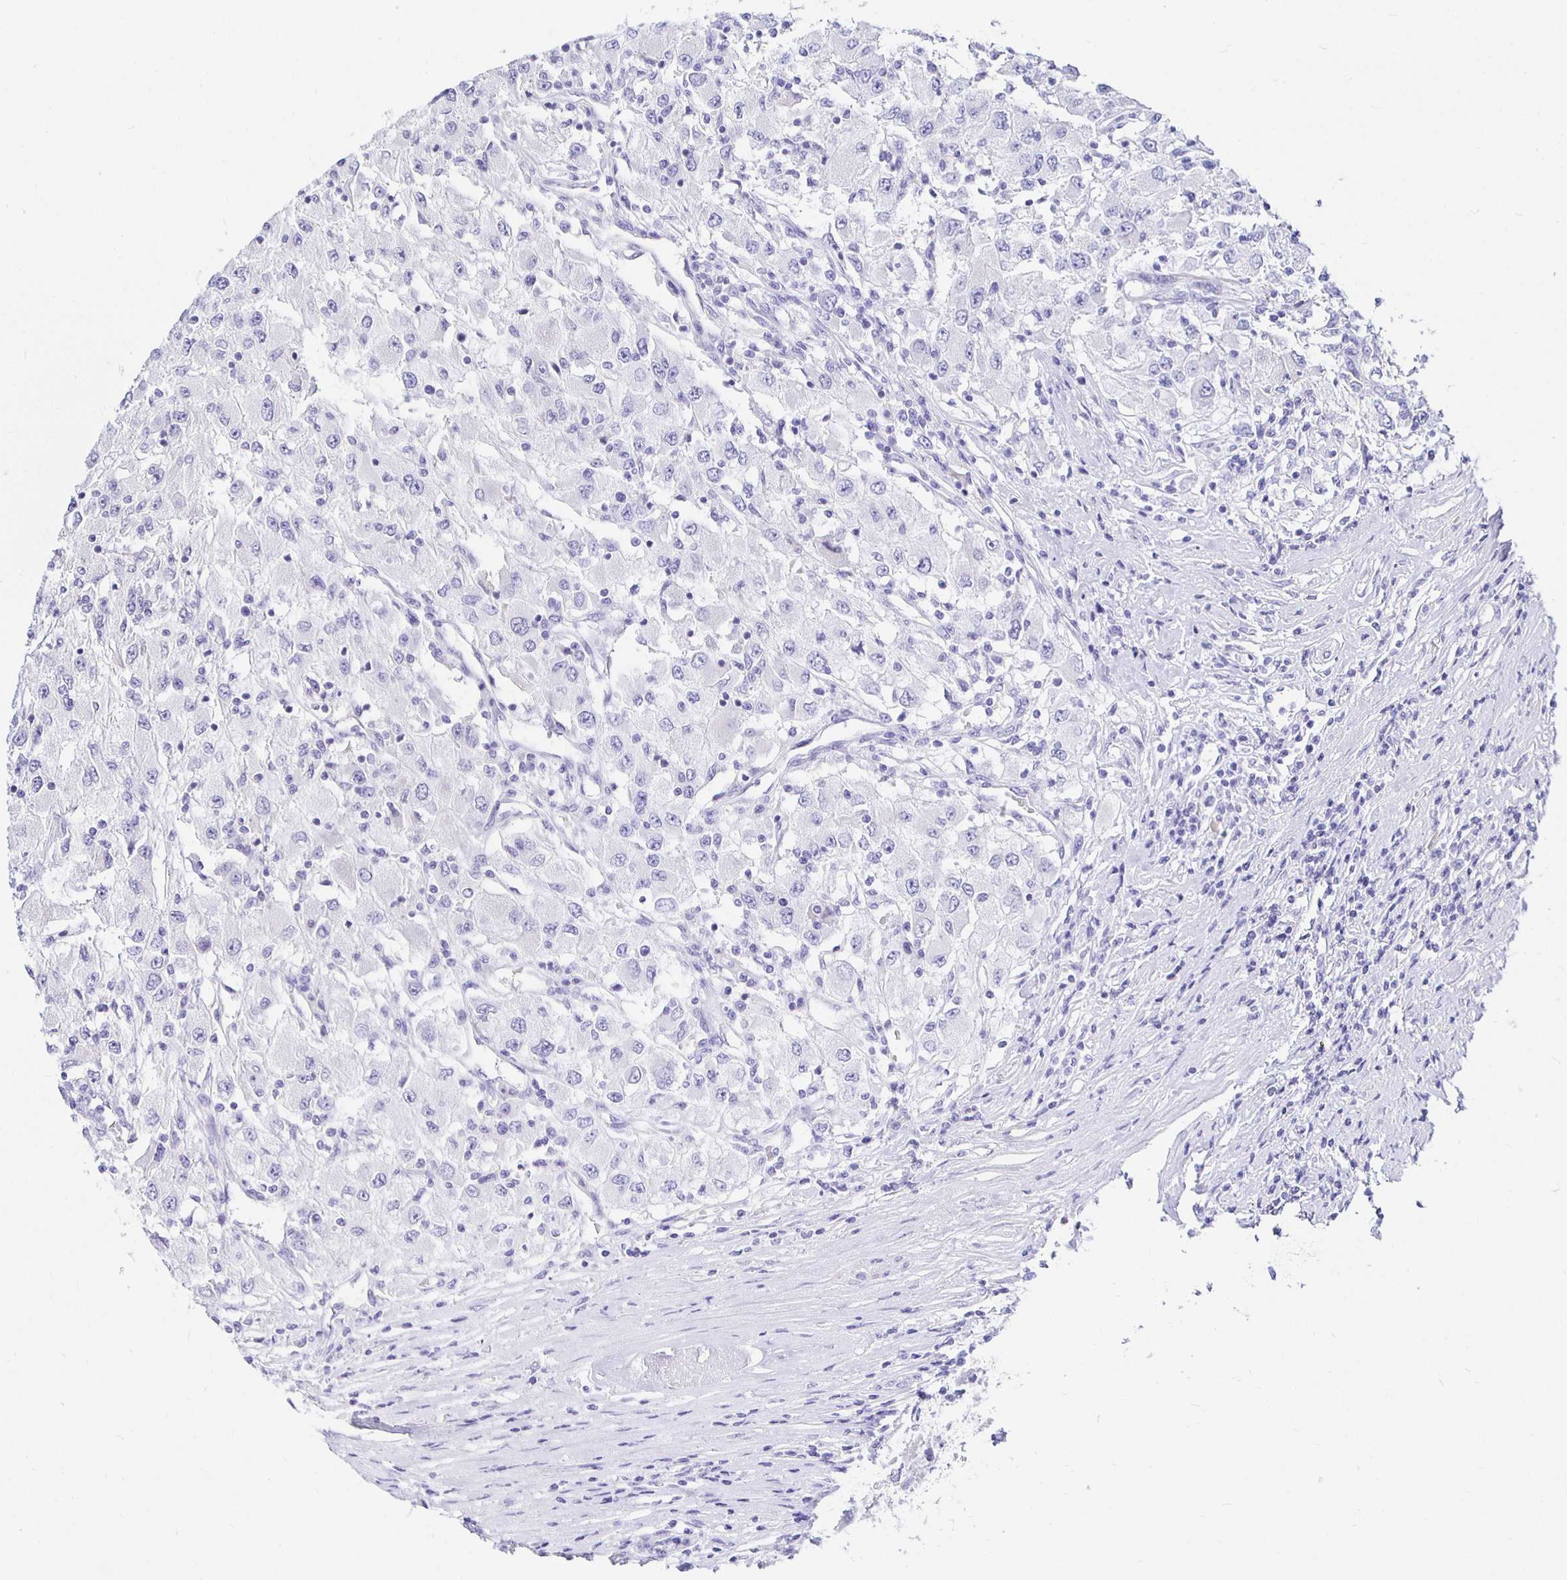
{"staining": {"intensity": "negative", "quantity": "none", "location": "none"}, "tissue": "renal cancer", "cell_type": "Tumor cells", "image_type": "cancer", "snomed": [{"axis": "morphology", "description": "Adenocarcinoma, NOS"}, {"axis": "topography", "description": "Kidney"}], "caption": "The micrograph reveals no staining of tumor cells in adenocarcinoma (renal).", "gene": "UMOD", "patient": {"sex": "female", "age": 67}}